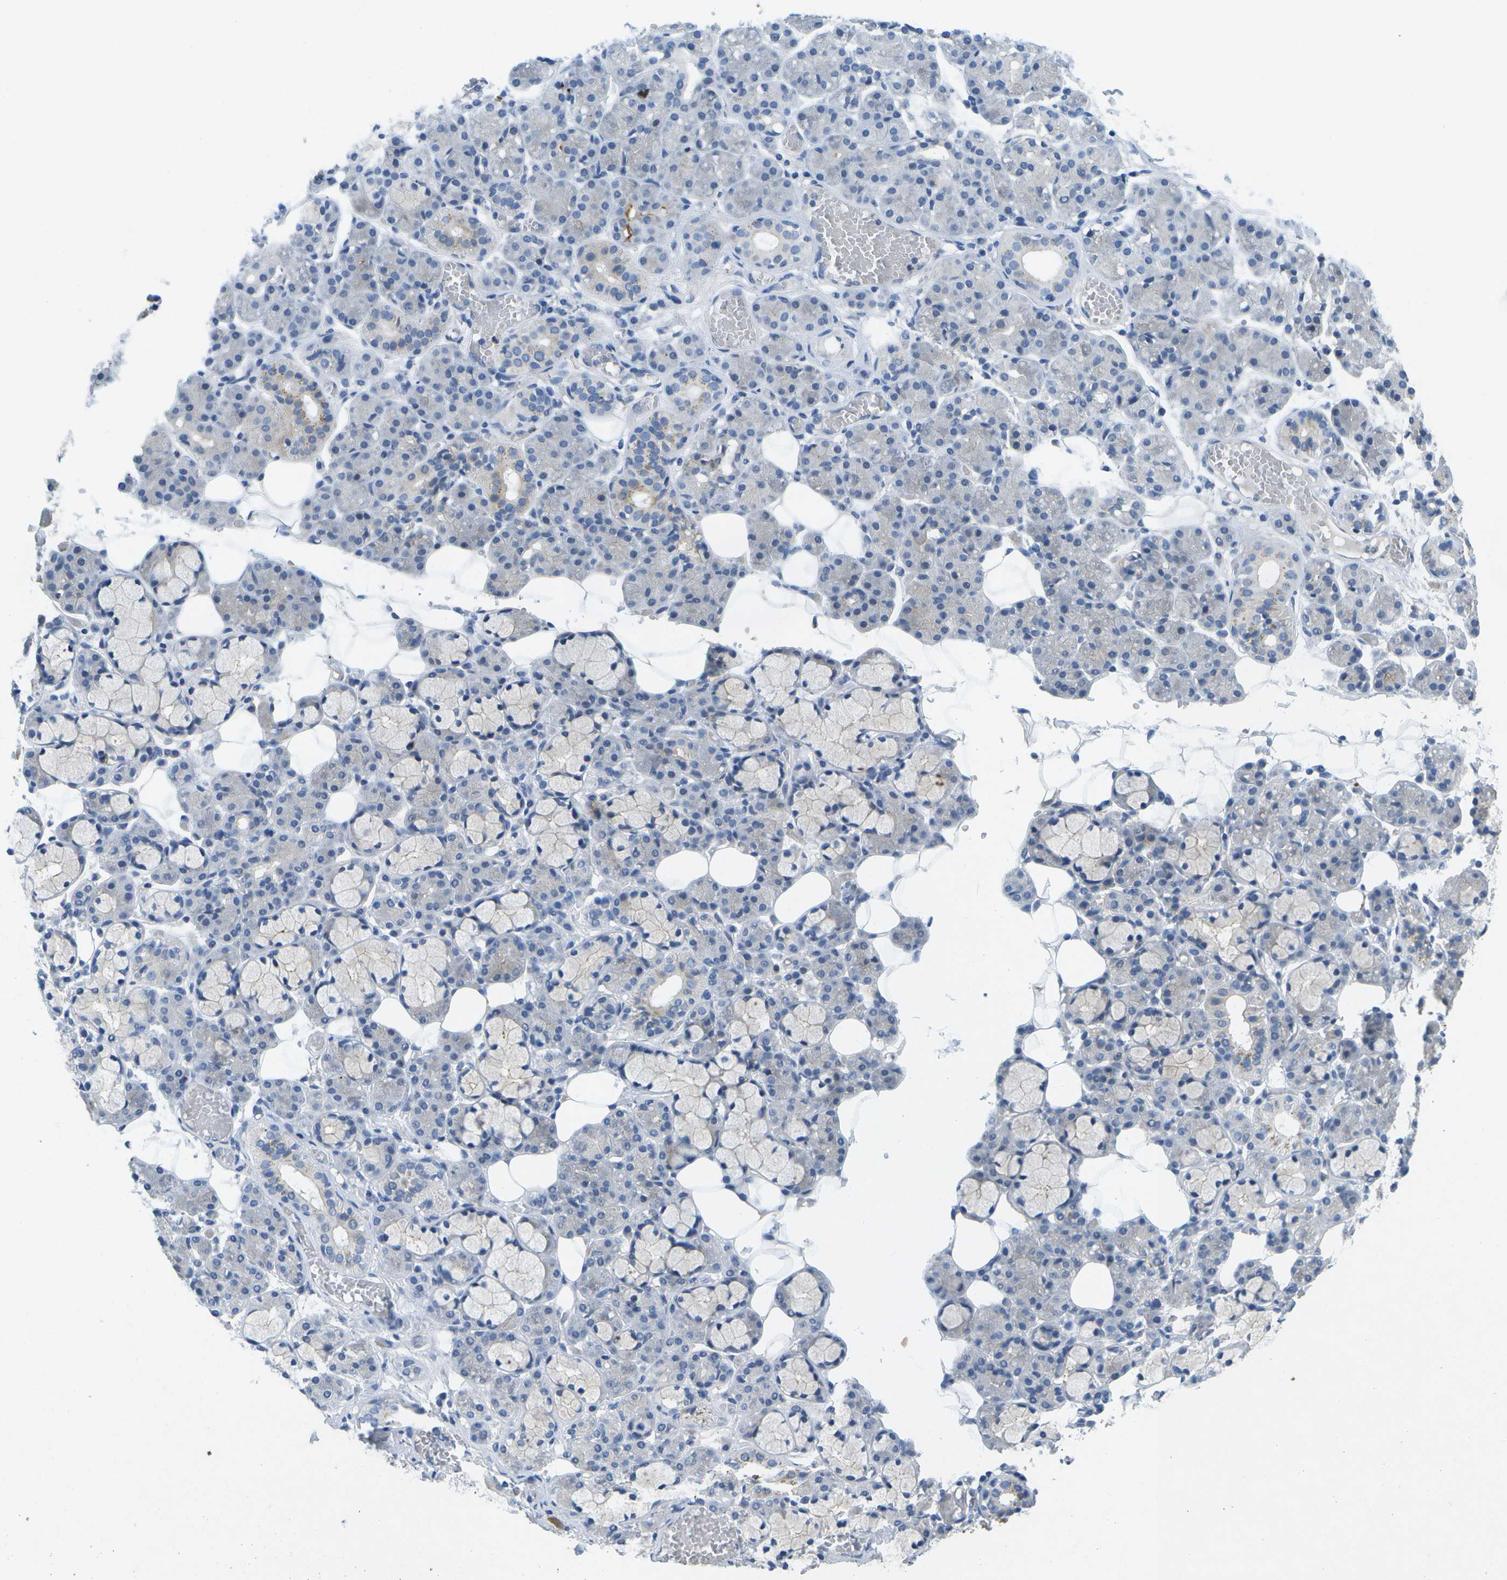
{"staining": {"intensity": "negative", "quantity": "none", "location": "none"}, "tissue": "salivary gland", "cell_type": "Glandular cells", "image_type": "normal", "snomed": [{"axis": "morphology", "description": "Normal tissue, NOS"}, {"axis": "topography", "description": "Salivary gland"}], "caption": "The immunohistochemistry histopathology image has no significant staining in glandular cells of salivary gland.", "gene": "LIPG", "patient": {"sex": "male", "age": 63}}